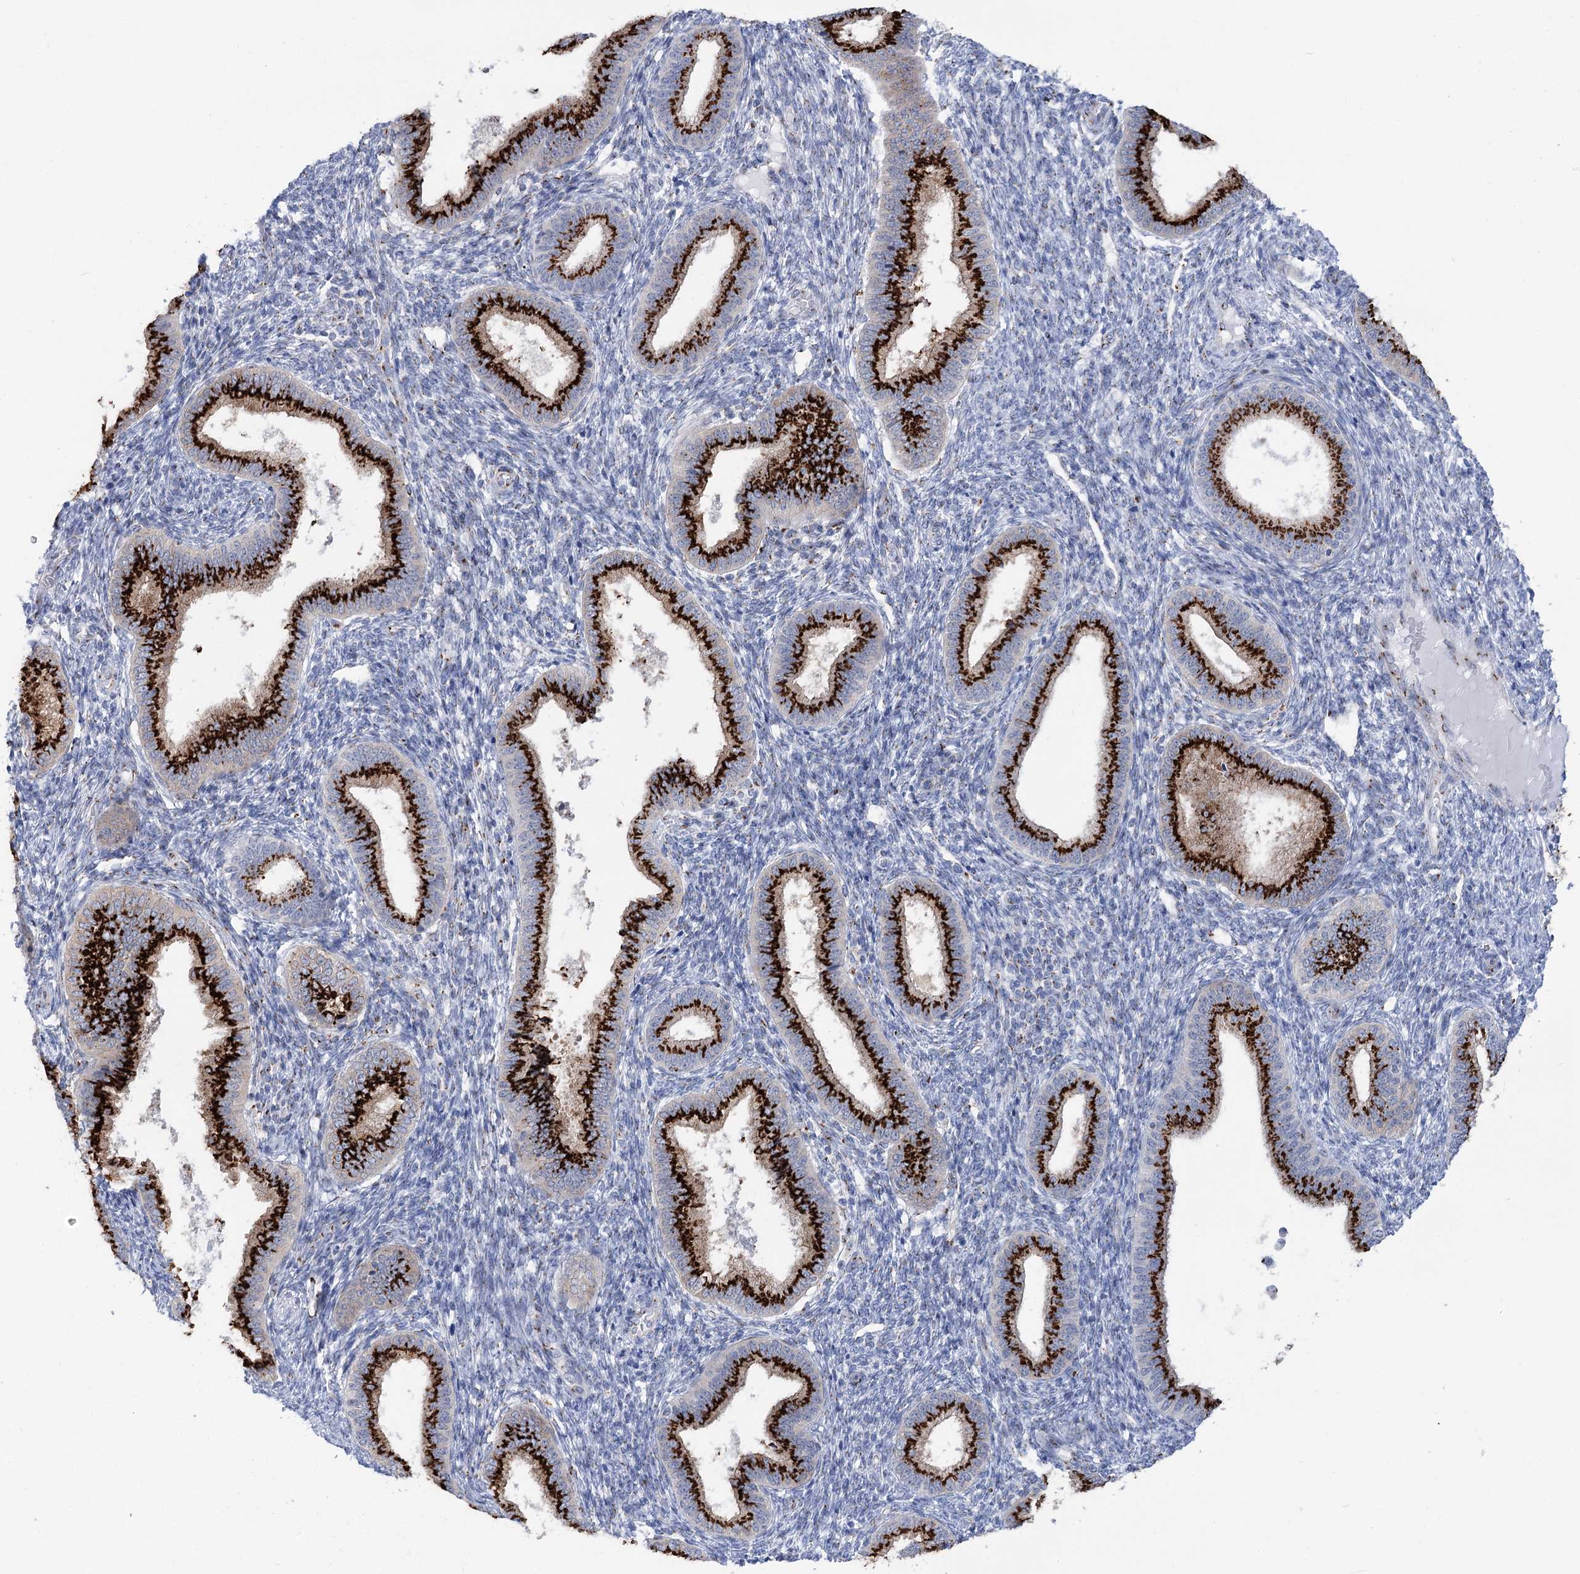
{"staining": {"intensity": "moderate", "quantity": "<25%", "location": "cytoplasmic/membranous"}, "tissue": "endometrium", "cell_type": "Cells in endometrial stroma", "image_type": "normal", "snomed": [{"axis": "morphology", "description": "Normal tissue, NOS"}, {"axis": "topography", "description": "Endometrium"}], "caption": "Protein positivity by IHC shows moderate cytoplasmic/membranous positivity in approximately <25% of cells in endometrial stroma in benign endometrium. (DAB (3,3'-diaminobenzidine) IHC, brown staining for protein, blue staining for nuclei).", "gene": "TMEM165", "patient": {"sex": "female", "age": 39}}